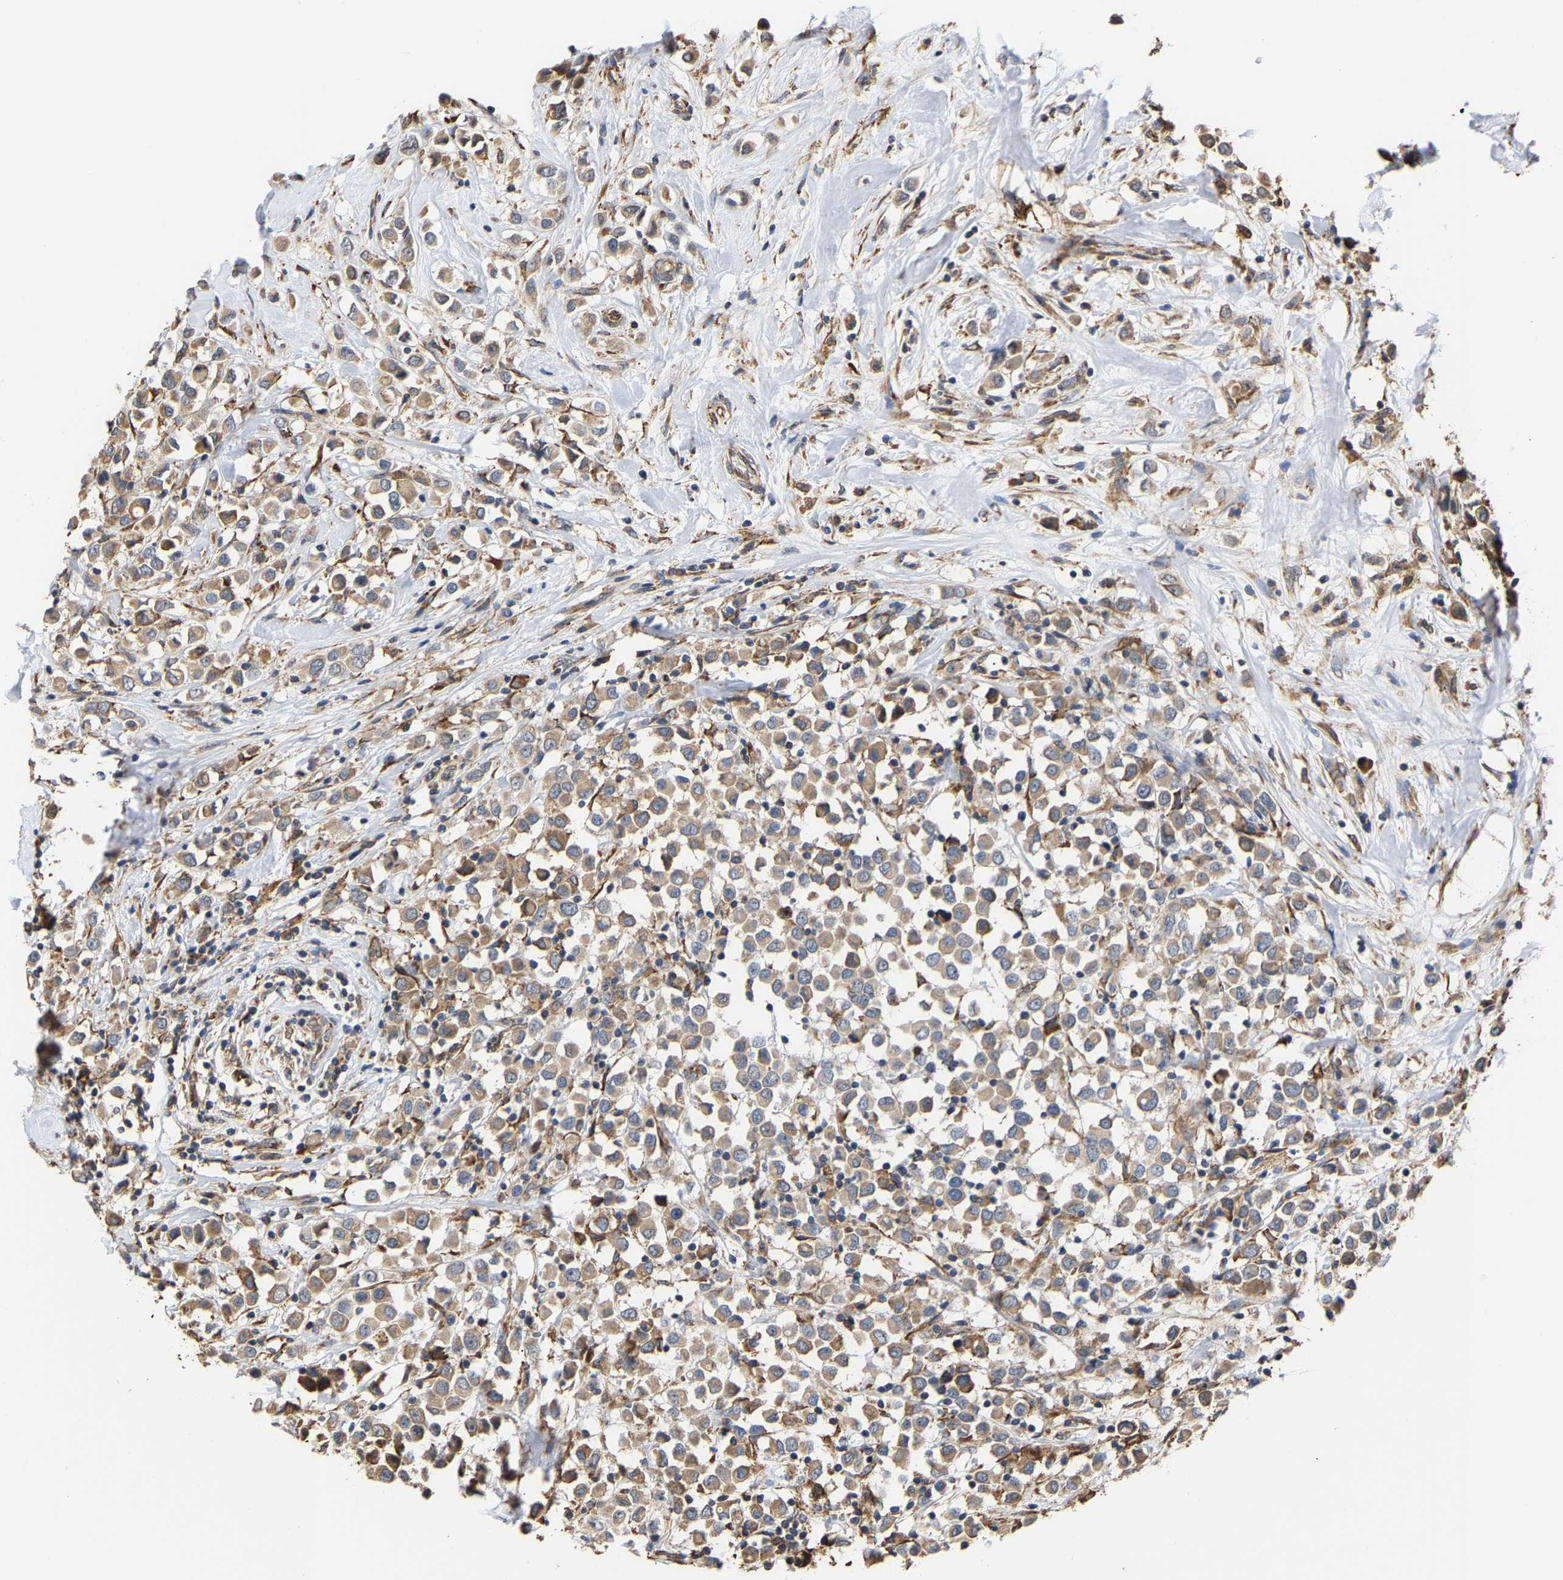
{"staining": {"intensity": "weak", "quantity": ">75%", "location": "cytoplasmic/membranous"}, "tissue": "breast cancer", "cell_type": "Tumor cells", "image_type": "cancer", "snomed": [{"axis": "morphology", "description": "Duct carcinoma"}, {"axis": "topography", "description": "Breast"}], "caption": "Breast invasive ductal carcinoma stained with a protein marker displays weak staining in tumor cells.", "gene": "ARAP1", "patient": {"sex": "female", "age": 61}}